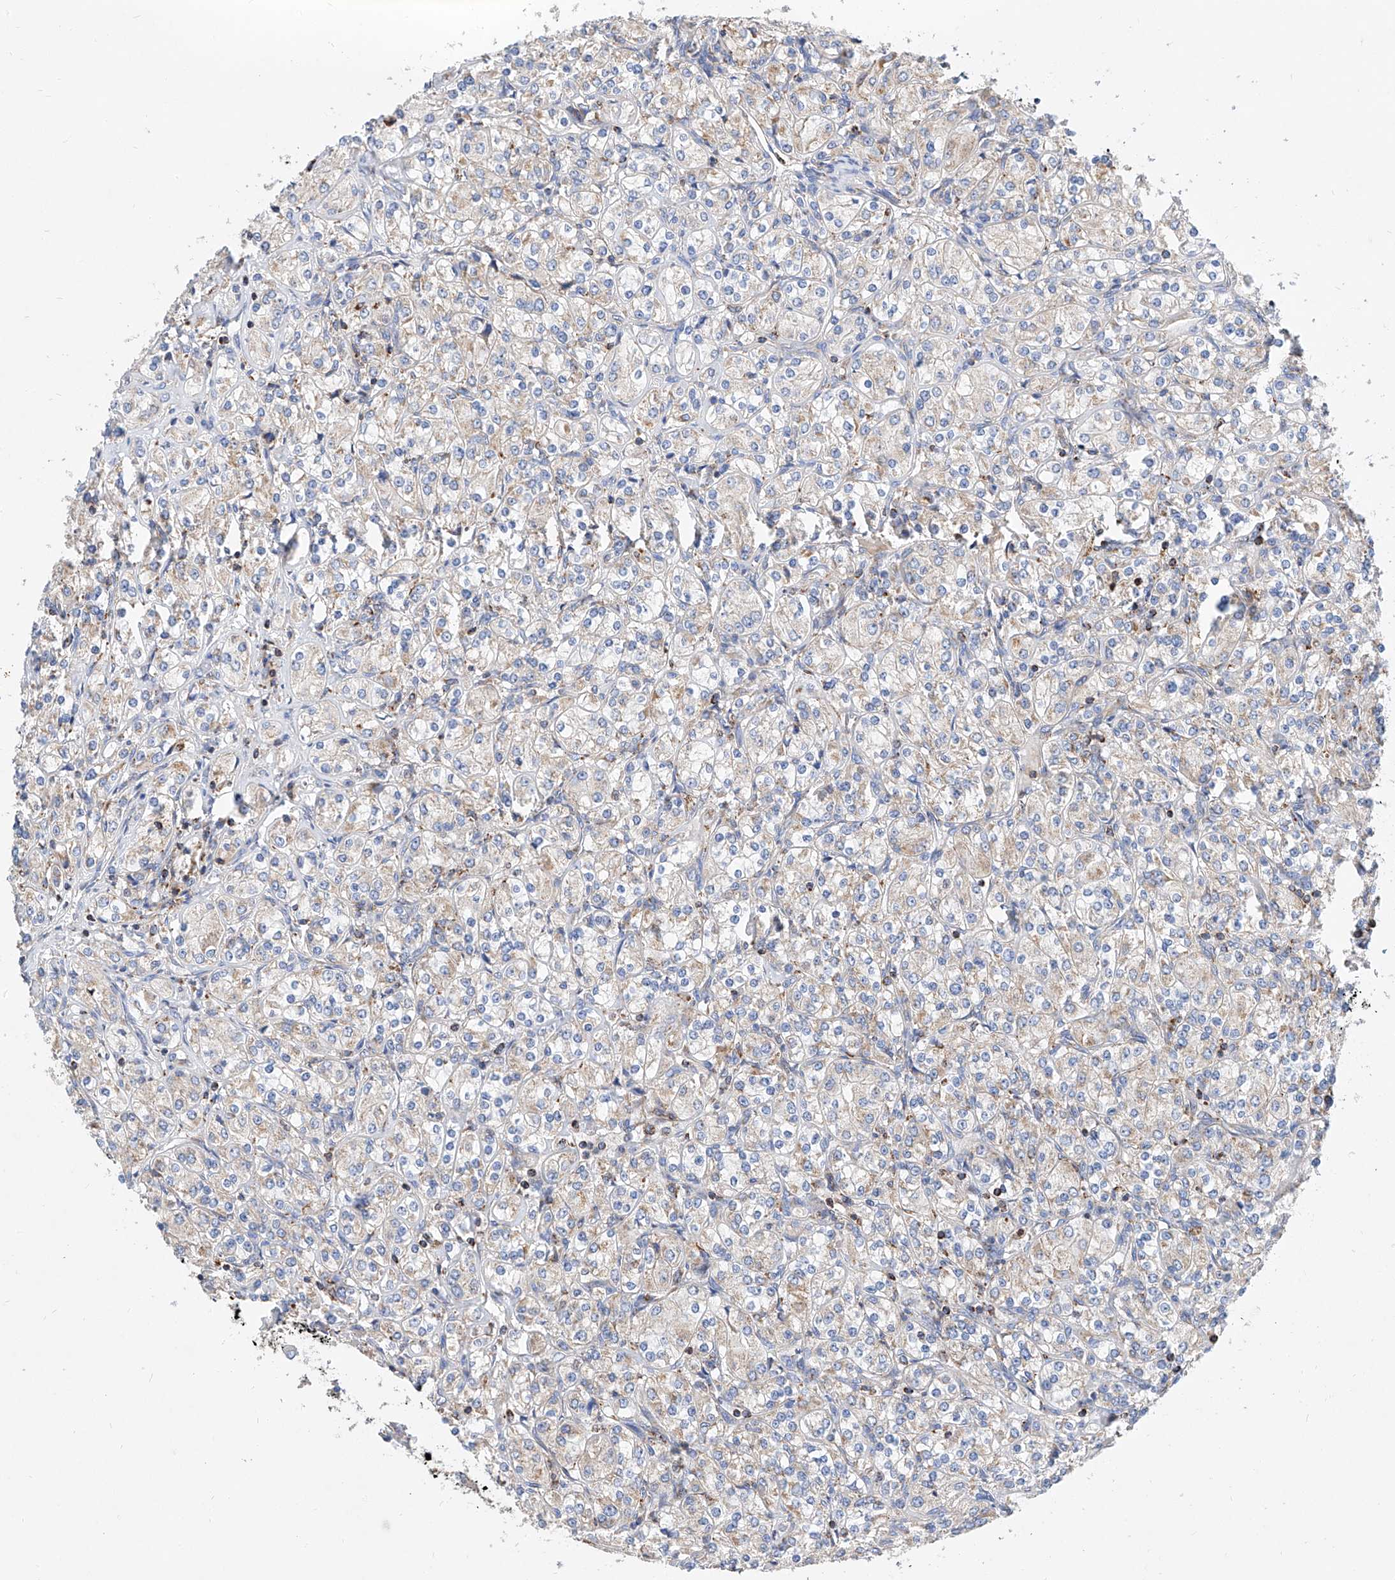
{"staining": {"intensity": "weak", "quantity": "25%-75%", "location": "cytoplasmic/membranous"}, "tissue": "renal cancer", "cell_type": "Tumor cells", "image_type": "cancer", "snomed": [{"axis": "morphology", "description": "Adenocarcinoma, NOS"}, {"axis": "topography", "description": "Kidney"}], "caption": "DAB (3,3'-diaminobenzidine) immunohistochemical staining of human renal cancer shows weak cytoplasmic/membranous protein staining in approximately 25%-75% of tumor cells.", "gene": "CPNE5", "patient": {"sex": "male", "age": 77}}